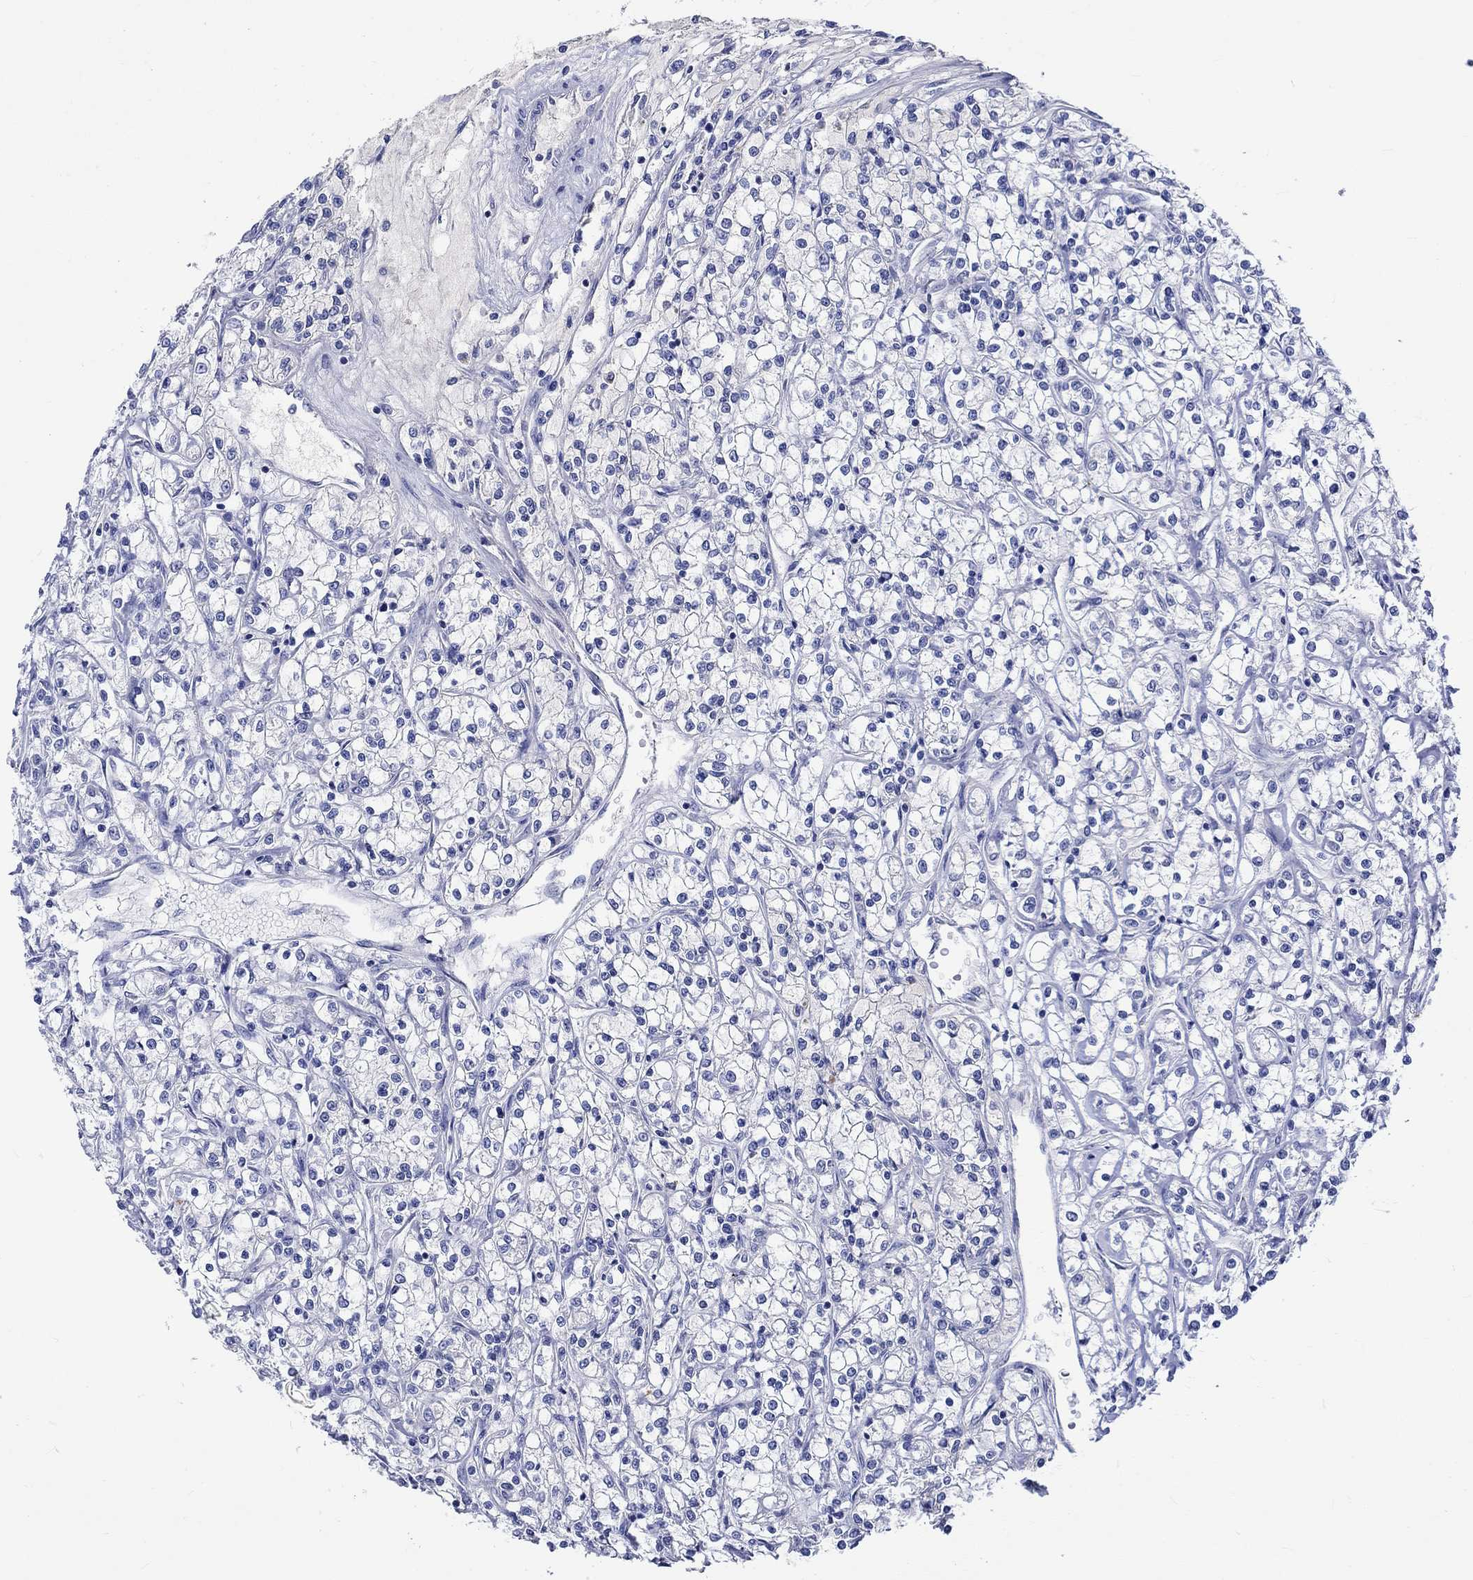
{"staining": {"intensity": "negative", "quantity": "none", "location": "none"}, "tissue": "renal cancer", "cell_type": "Tumor cells", "image_type": "cancer", "snomed": [{"axis": "morphology", "description": "Adenocarcinoma, NOS"}, {"axis": "topography", "description": "Kidney"}], "caption": "An image of human adenocarcinoma (renal) is negative for staining in tumor cells. (Immunohistochemistry (ihc), brightfield microscopy, high magnification).", "gene": "KLHL35", "patient": {"sex": "female", "age": 59}}